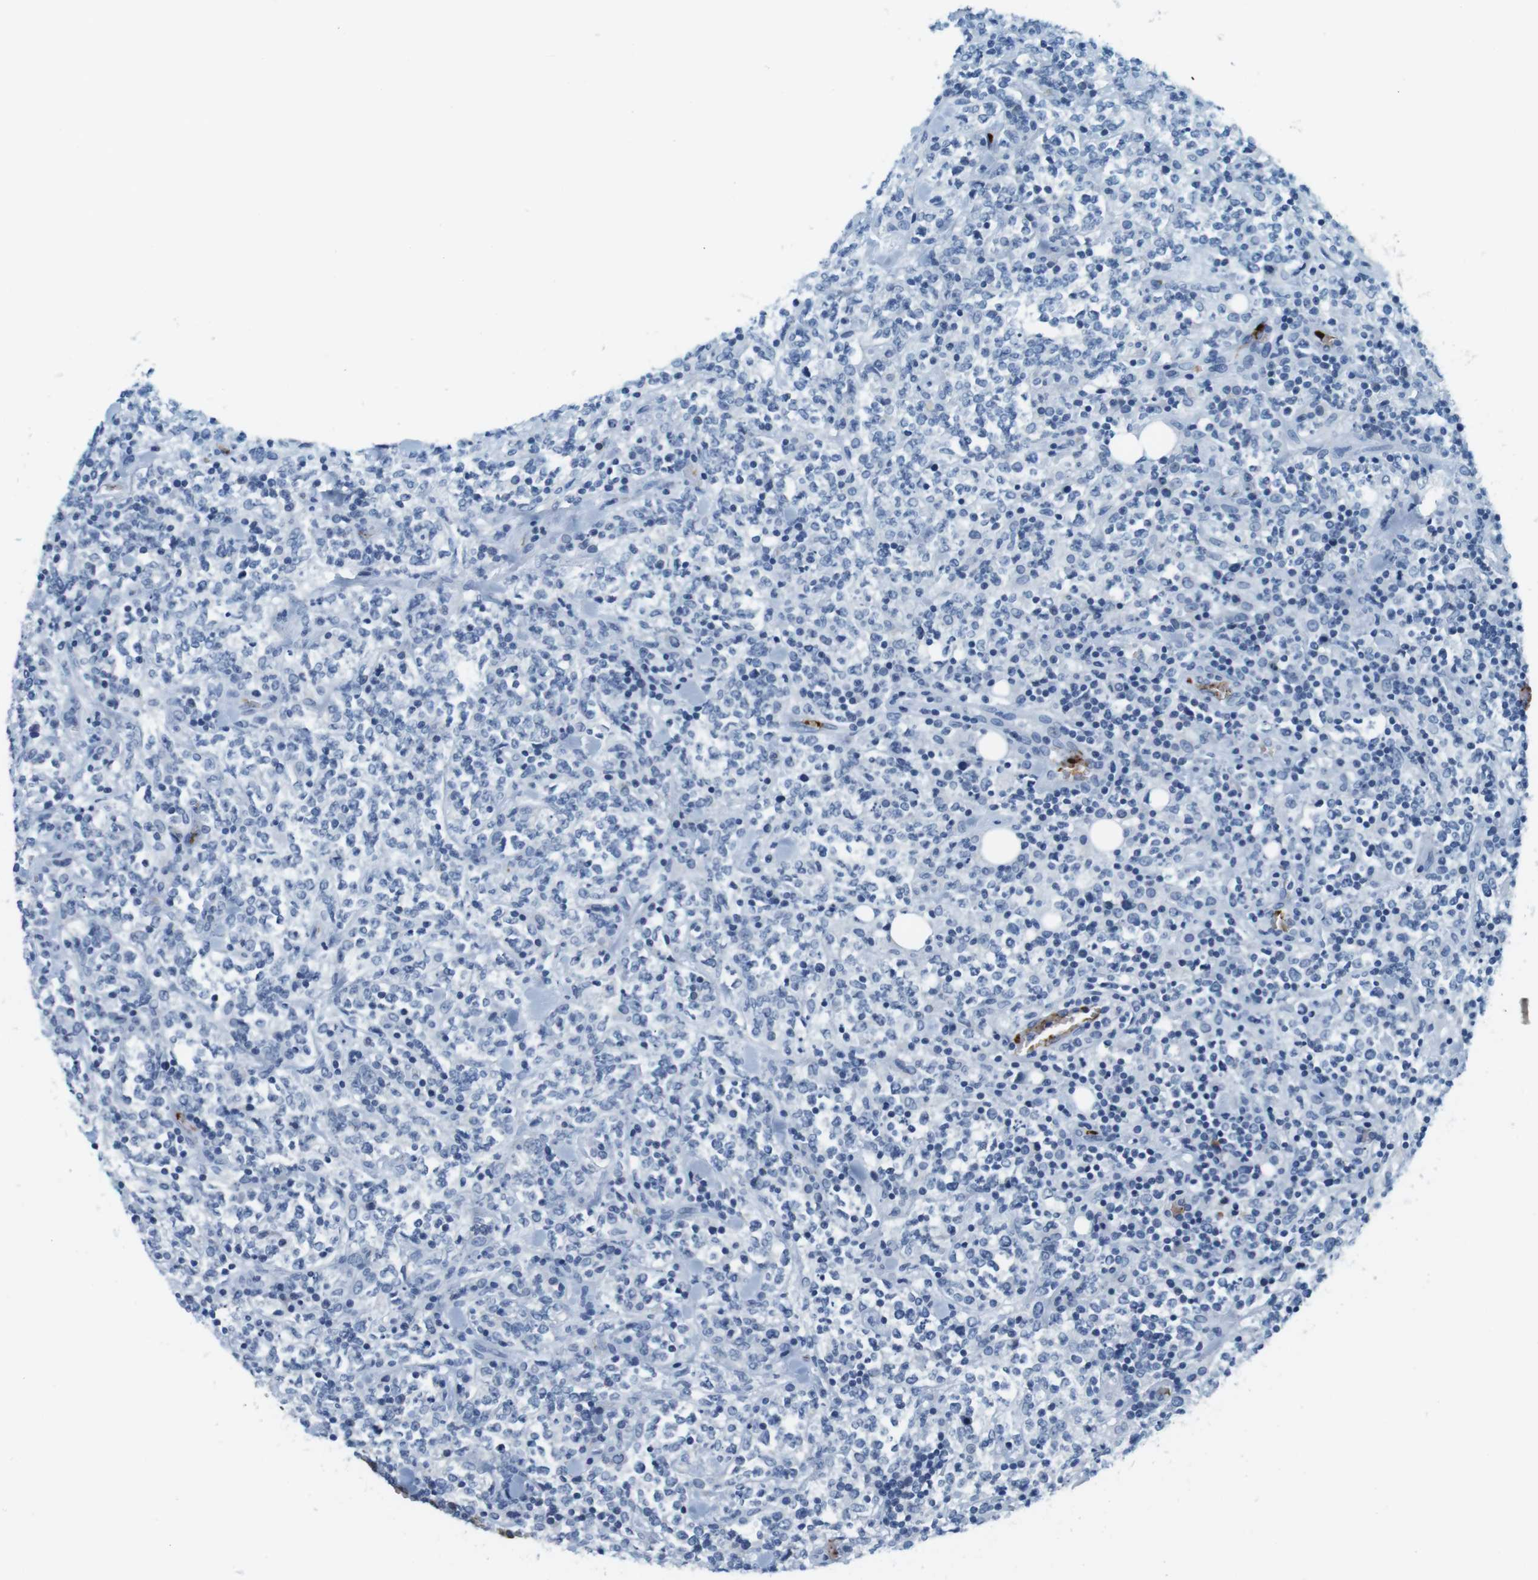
{"staining": {"intensity": "negative", "quantity": "none", "location": "none"}, "tissue": "lymphoma", "cell_type": "Tumor cells", "image_type": "cancer", "snomed": [{"axis": "morphology", "description": "Malignant lymphoma, non-Hodgkin's type, High grade"}, {"axis": "topography", "description": "Soft tissue"}], "caption": "Immunohistochemistry (IHC) photomicrograph of human lymphoma stained for a protein (brown), which displays no staining in tumor cells. (Stains: DAB (3,3'-diaminobenzidine) immunohistochemistry (IHC) with hematoxylin counter stain, Microscopy: brightfield microscopy at high magnification).", "gene": "TFAP2C", "patient": {"sex": "male", "age": 18}}